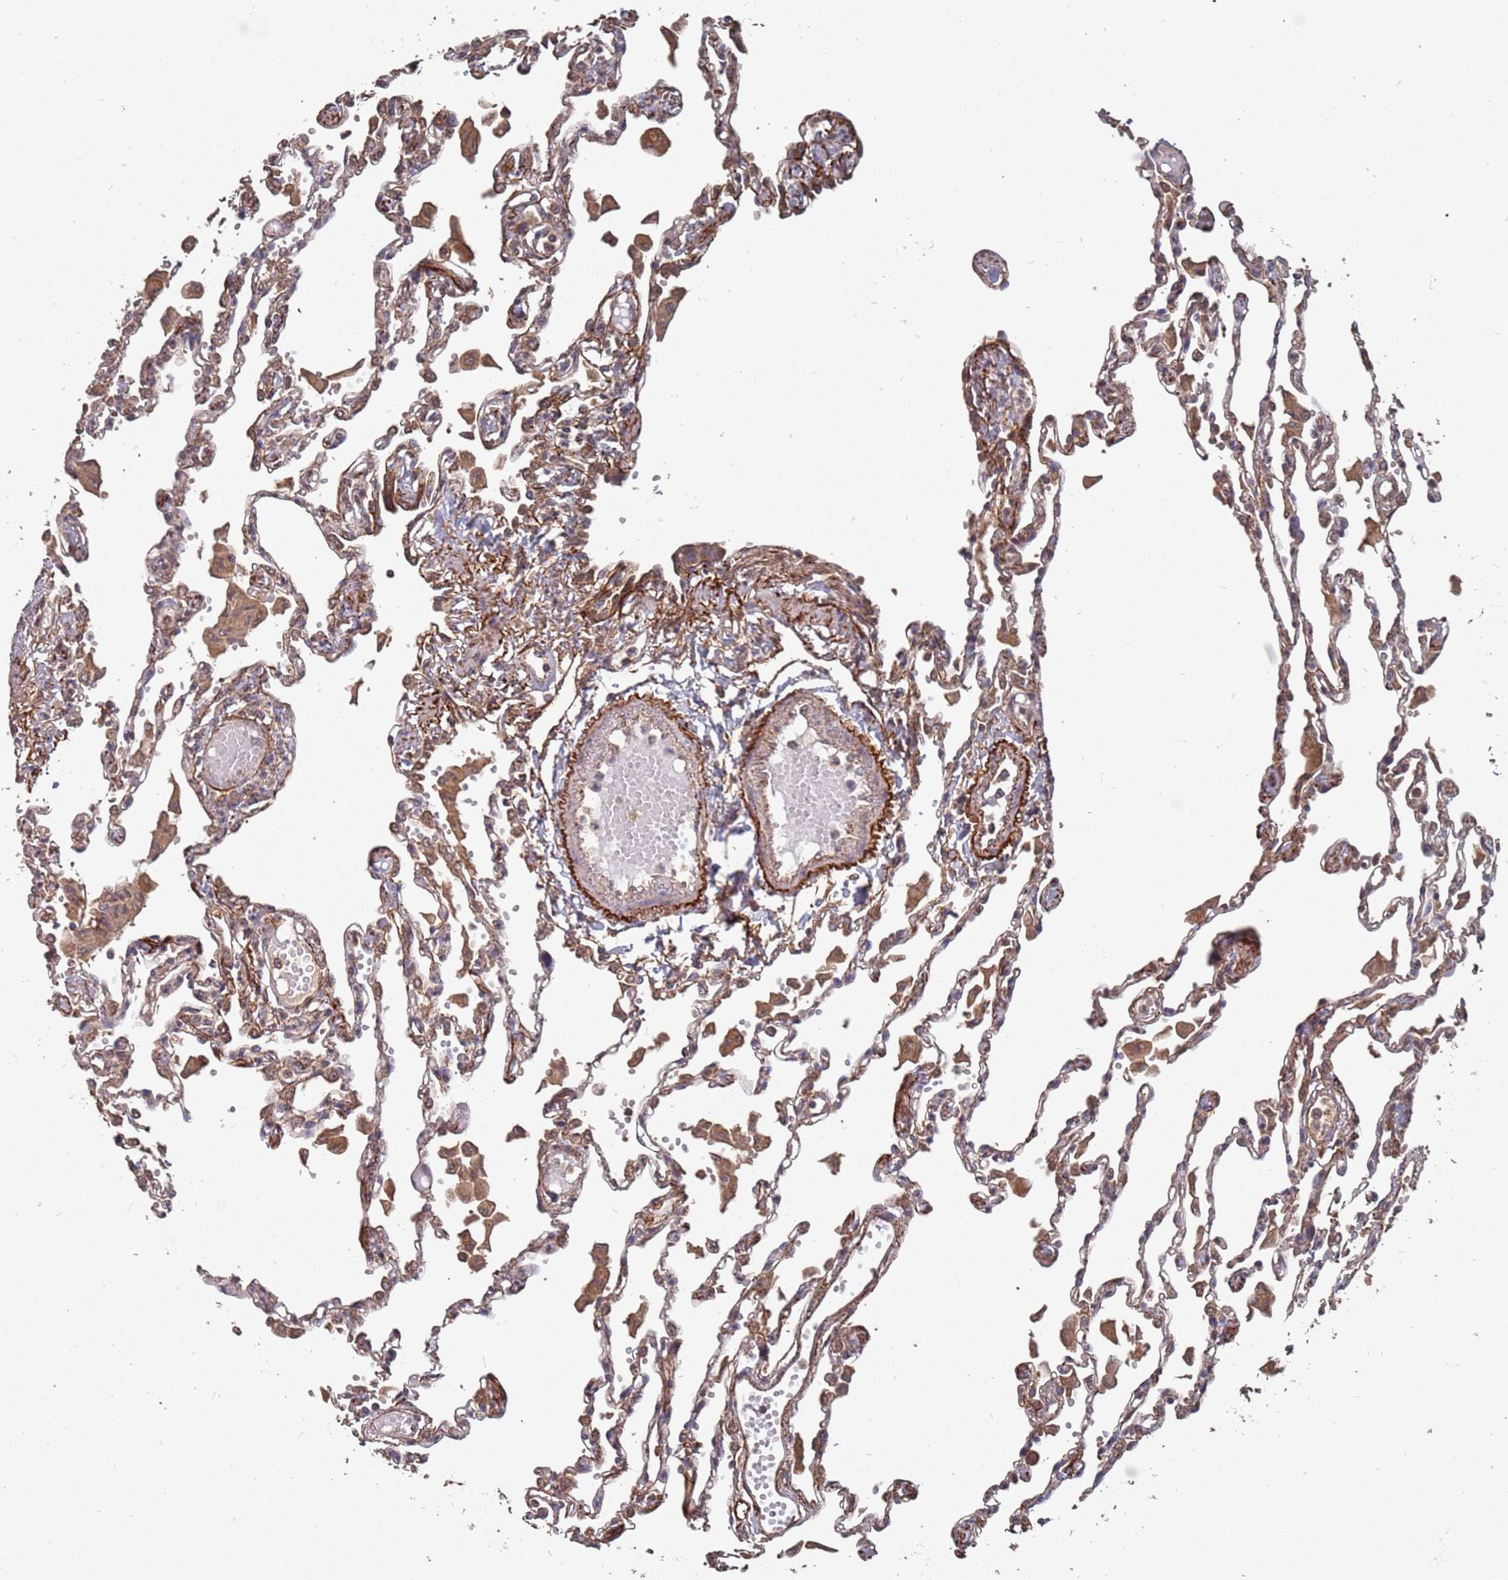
{"staining": {"intensity": "moderate", "quantity": "25%-75%", "location": "cytoplasmic/membranous"}, "tissue": "lung", "cell_type": "Alveolar cells", "image_type": "normal", "snomed": [{"axis": "morphology", "description": "Normal tissue, NOS"}, {"axis": "topography", "description": "Bronchus"}, {"axis": "topography", "description": "Lung"}], "caption": "Immunohistochemical staining of normal lung displays moderate cytoplasmic/membranous protein positivity in about 25%-75% of alveolar cells. (Brightfield microscopy of DAB IHC at high magnification).", "gene": "PRORP", "patient": {"sex": "female", "age": 49}}